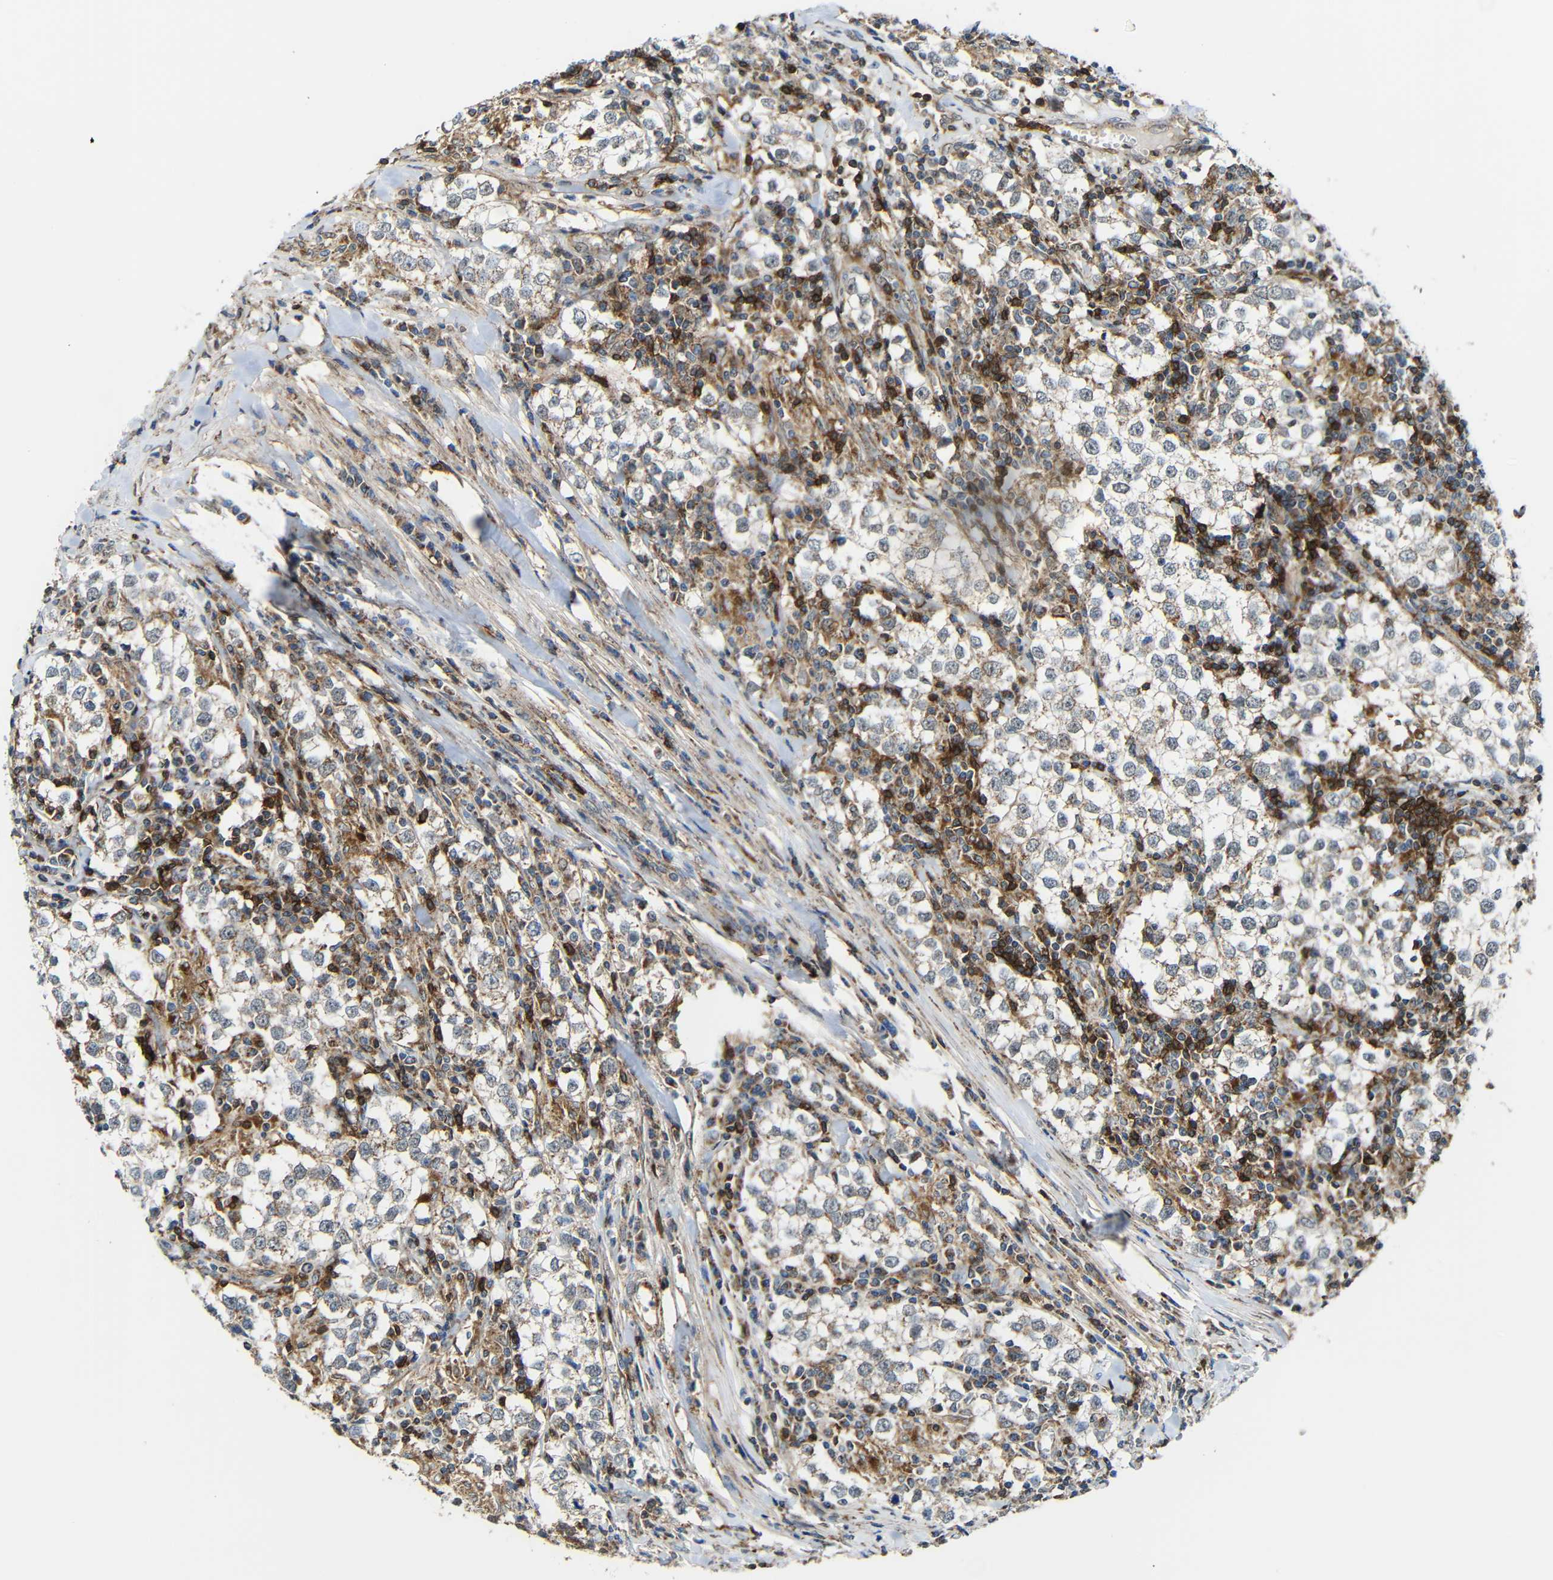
{"staining": {"intensity": "negative", "quantity": "none", "location": "none"}, "tissue": "testis cancer", "cell_type": "Tumor cells", "image_type": "cancer", "snomed": [{"axis": "morphology", "description": "Seminoma, NOS"}, {"axis": "morphology", "description": "Carcinoma, Embryonal, NOS"}, {"axis": "topography", "description": "Testis"}], "caption": "A histopathology image of human seminoma (testis) is negative for staining in tumor cells.", "gene": "C1GALT1", "patient": {"sex": "male", "age": 36}}